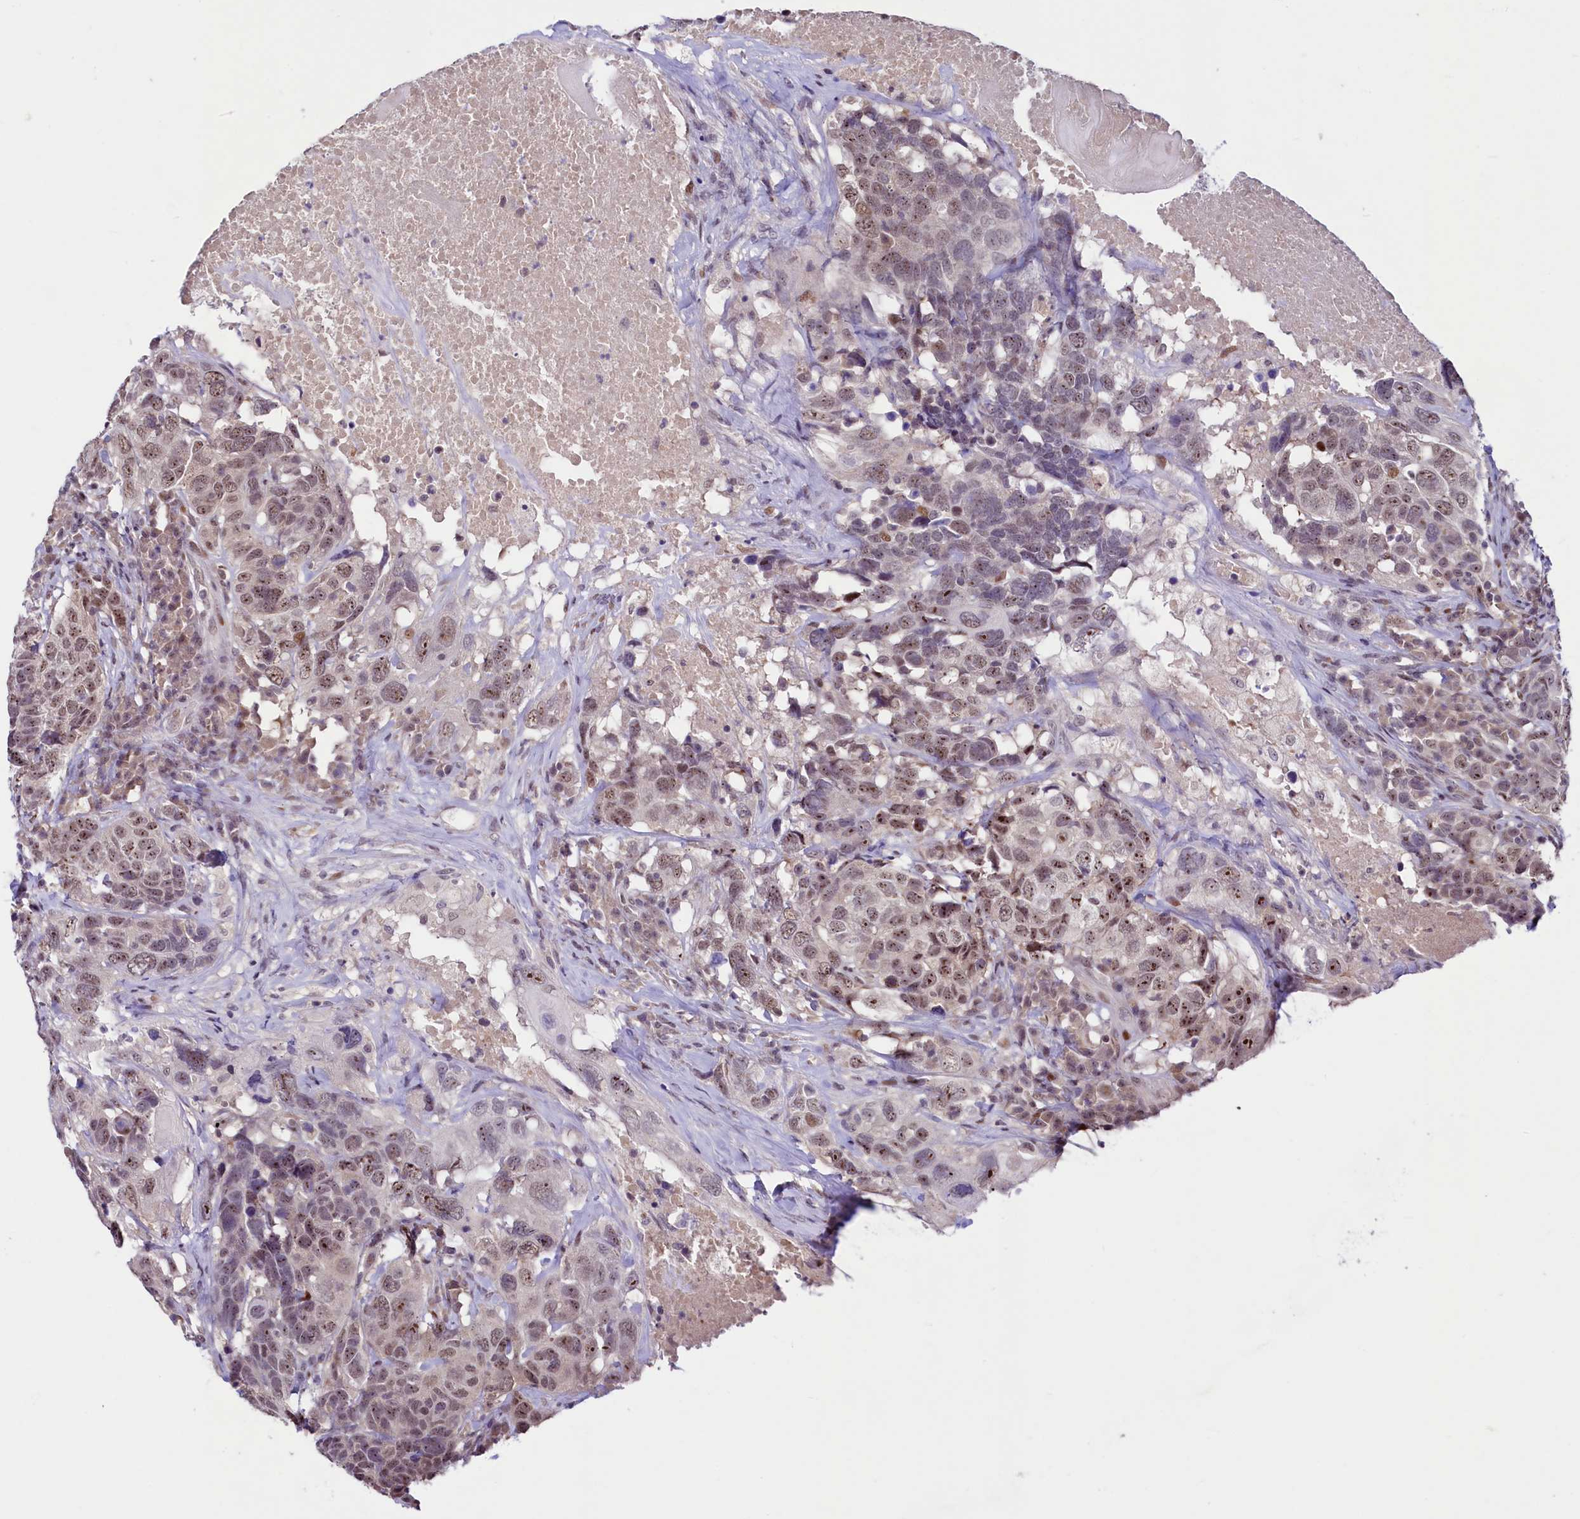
{"staining": {"intensity": "weak", "quantity": ">75%", "location": "nuclear"}, "tissue": "head and neck cancer", "cell_type": "Tumor cells", "image_type": "cancer", "snomed": [{"axis": "morphology", "description": "Squamous cell carcinoma, NOS"}, {"axis": "topography", "description": "Head-Neck"}], "caption": "The micrograph shows a brown stain indicating the presence of a protein in the nuclear of tumor cells in head and neck squamous cell carcinoma.", "gene": "ANKS3", "patient": {"sex": "male", "age": 66}}